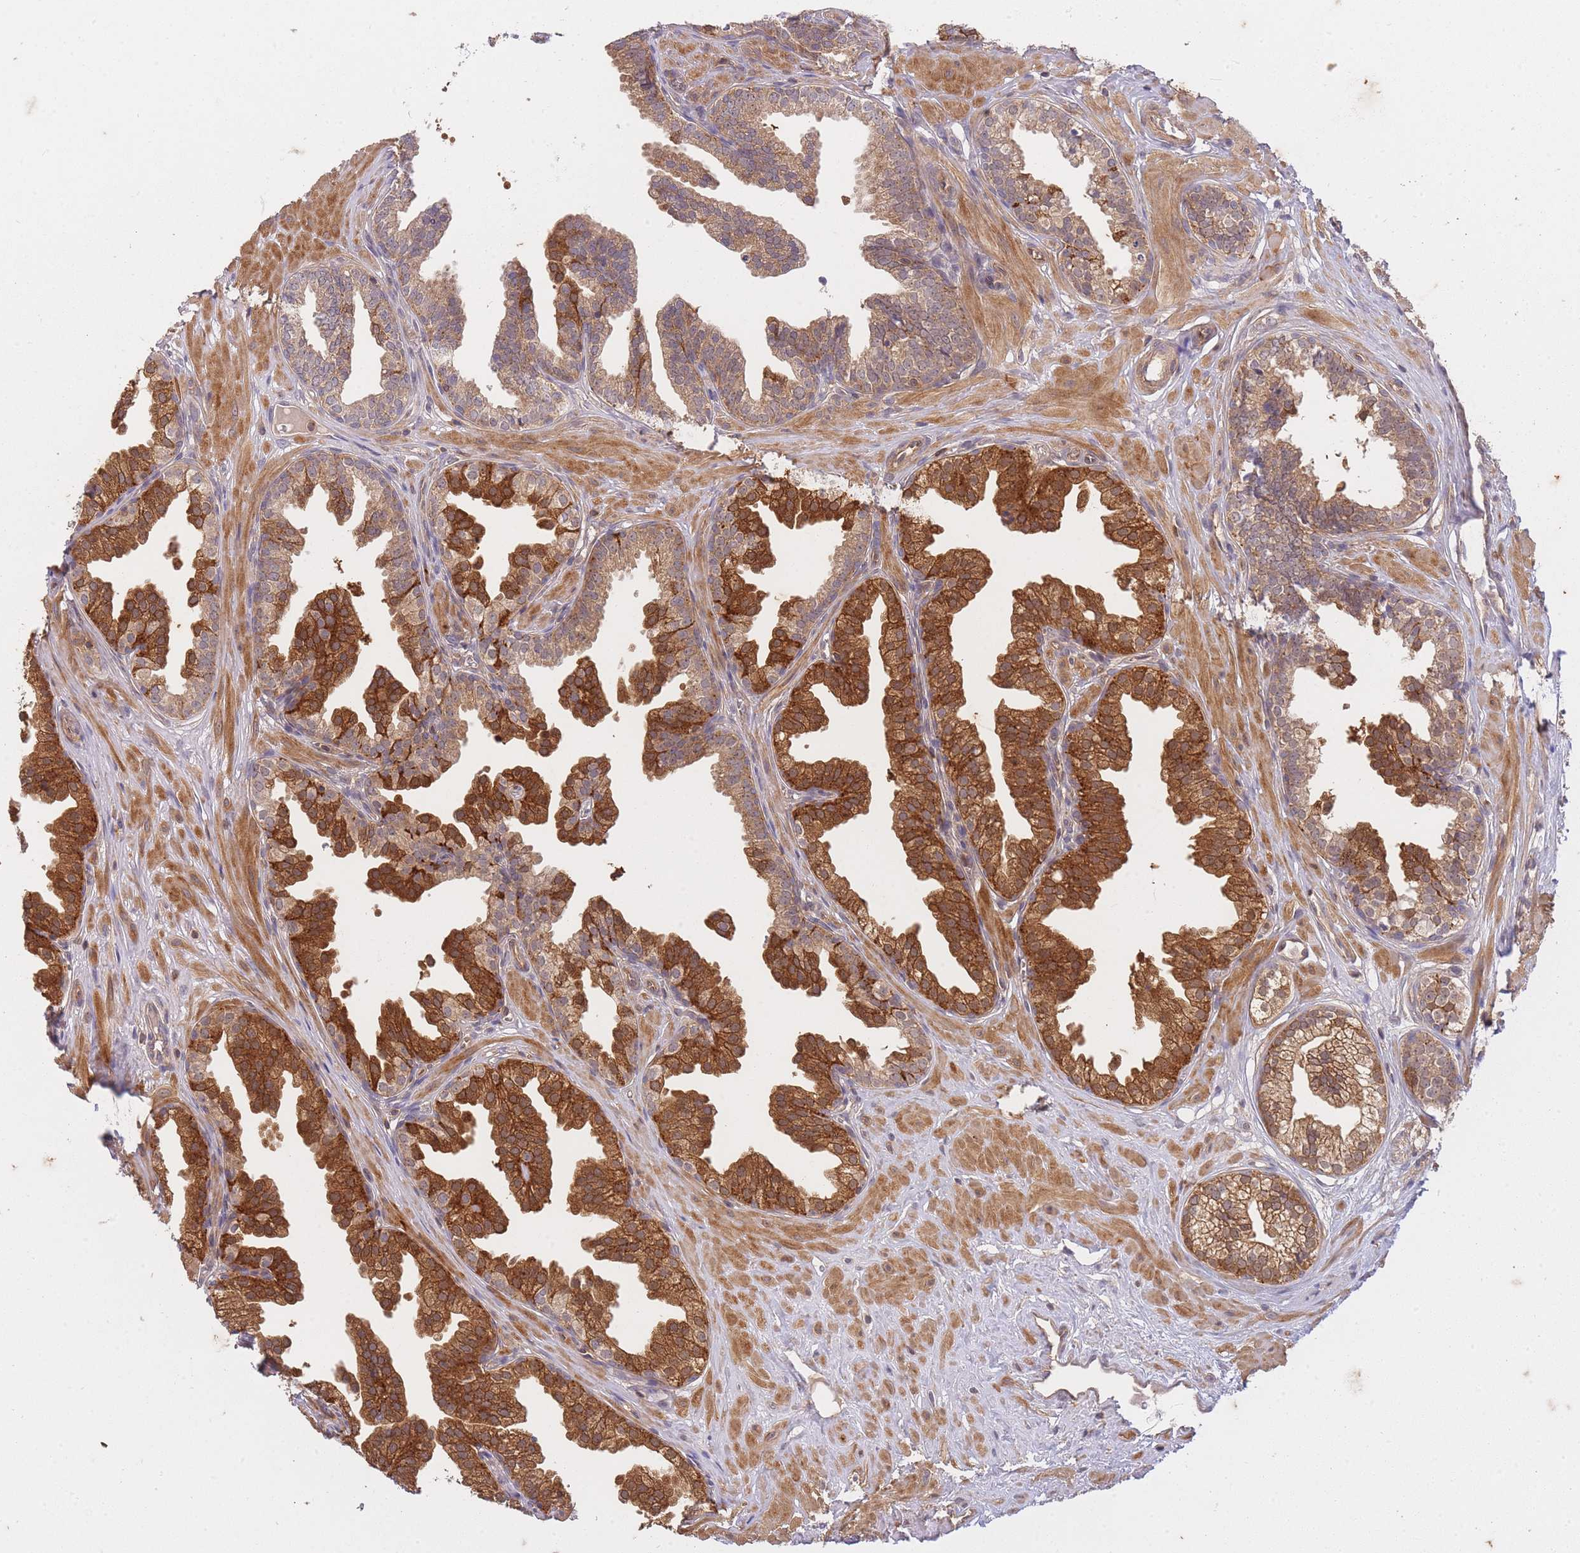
{"staining": {"intensity": "strong", "quantity": ">75%", "location": "cytoplasmic/membranous"}, "tissue": "prostate", "cell_type": "Glandular cells", "image_type": "normal", "snomed": [{"axis": "morphology", "description": "Normal tissue, NOS"}, {"axis": "topography", "description": "Prostate"}, {"axis": "topography", "description": "Peripheral nerve tissue"}], "caption": "Protein positivity by immunohistochemistry shows strong cytoplasmic/membranous expression in approximately >75% of glandular cells in unremarkable prostate. The staining was performed using DAB (3,3'-diaminobenzidine), with brown indicating positive protein expression. Nuclei are stained blue with hematoxylin.", "gene": "ST8SIA4", "patient": {"sex": "male", "age": 55}}